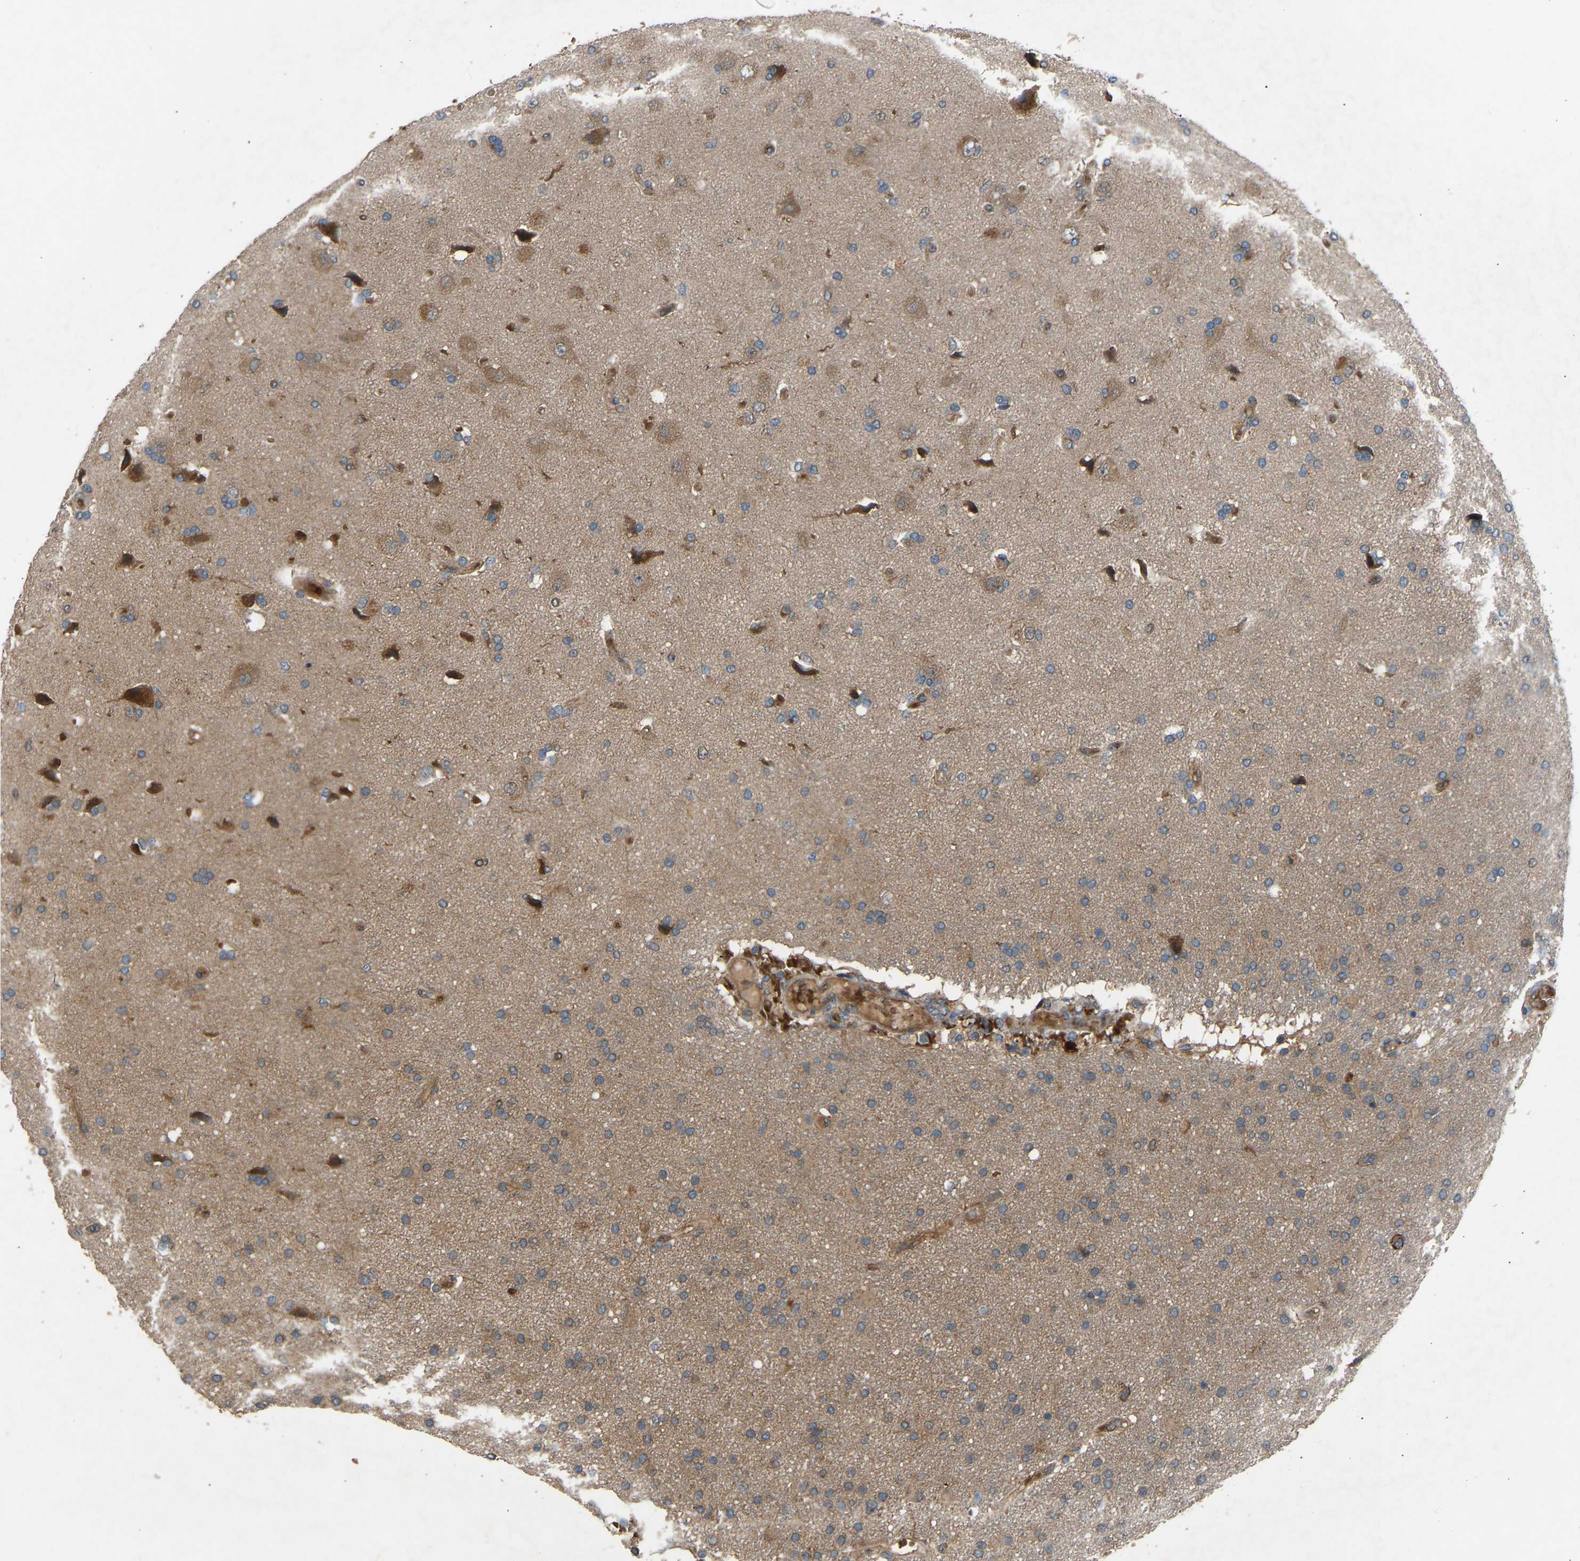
{"staining": {"intensity": "strong", "quantity": "<25%", "location": "cytoplasmic/membranous"}, "tissue": "glioma", "cell_type": "Tumor cells", "image_type": "cancer", "snomed": [{"axis": "morphology", "description": "Glioma, malignant, High grade"}, {"axis": "topography", "description": "Brain"}], "caption": "Protein staining of malignant high-grade glioma tissue exhibits strong cytoplasmic/membranous staining in approximately <25% of tumor cells.", "gene": "GAS2L1", "patient": {"sex": "male", "age": 72}}